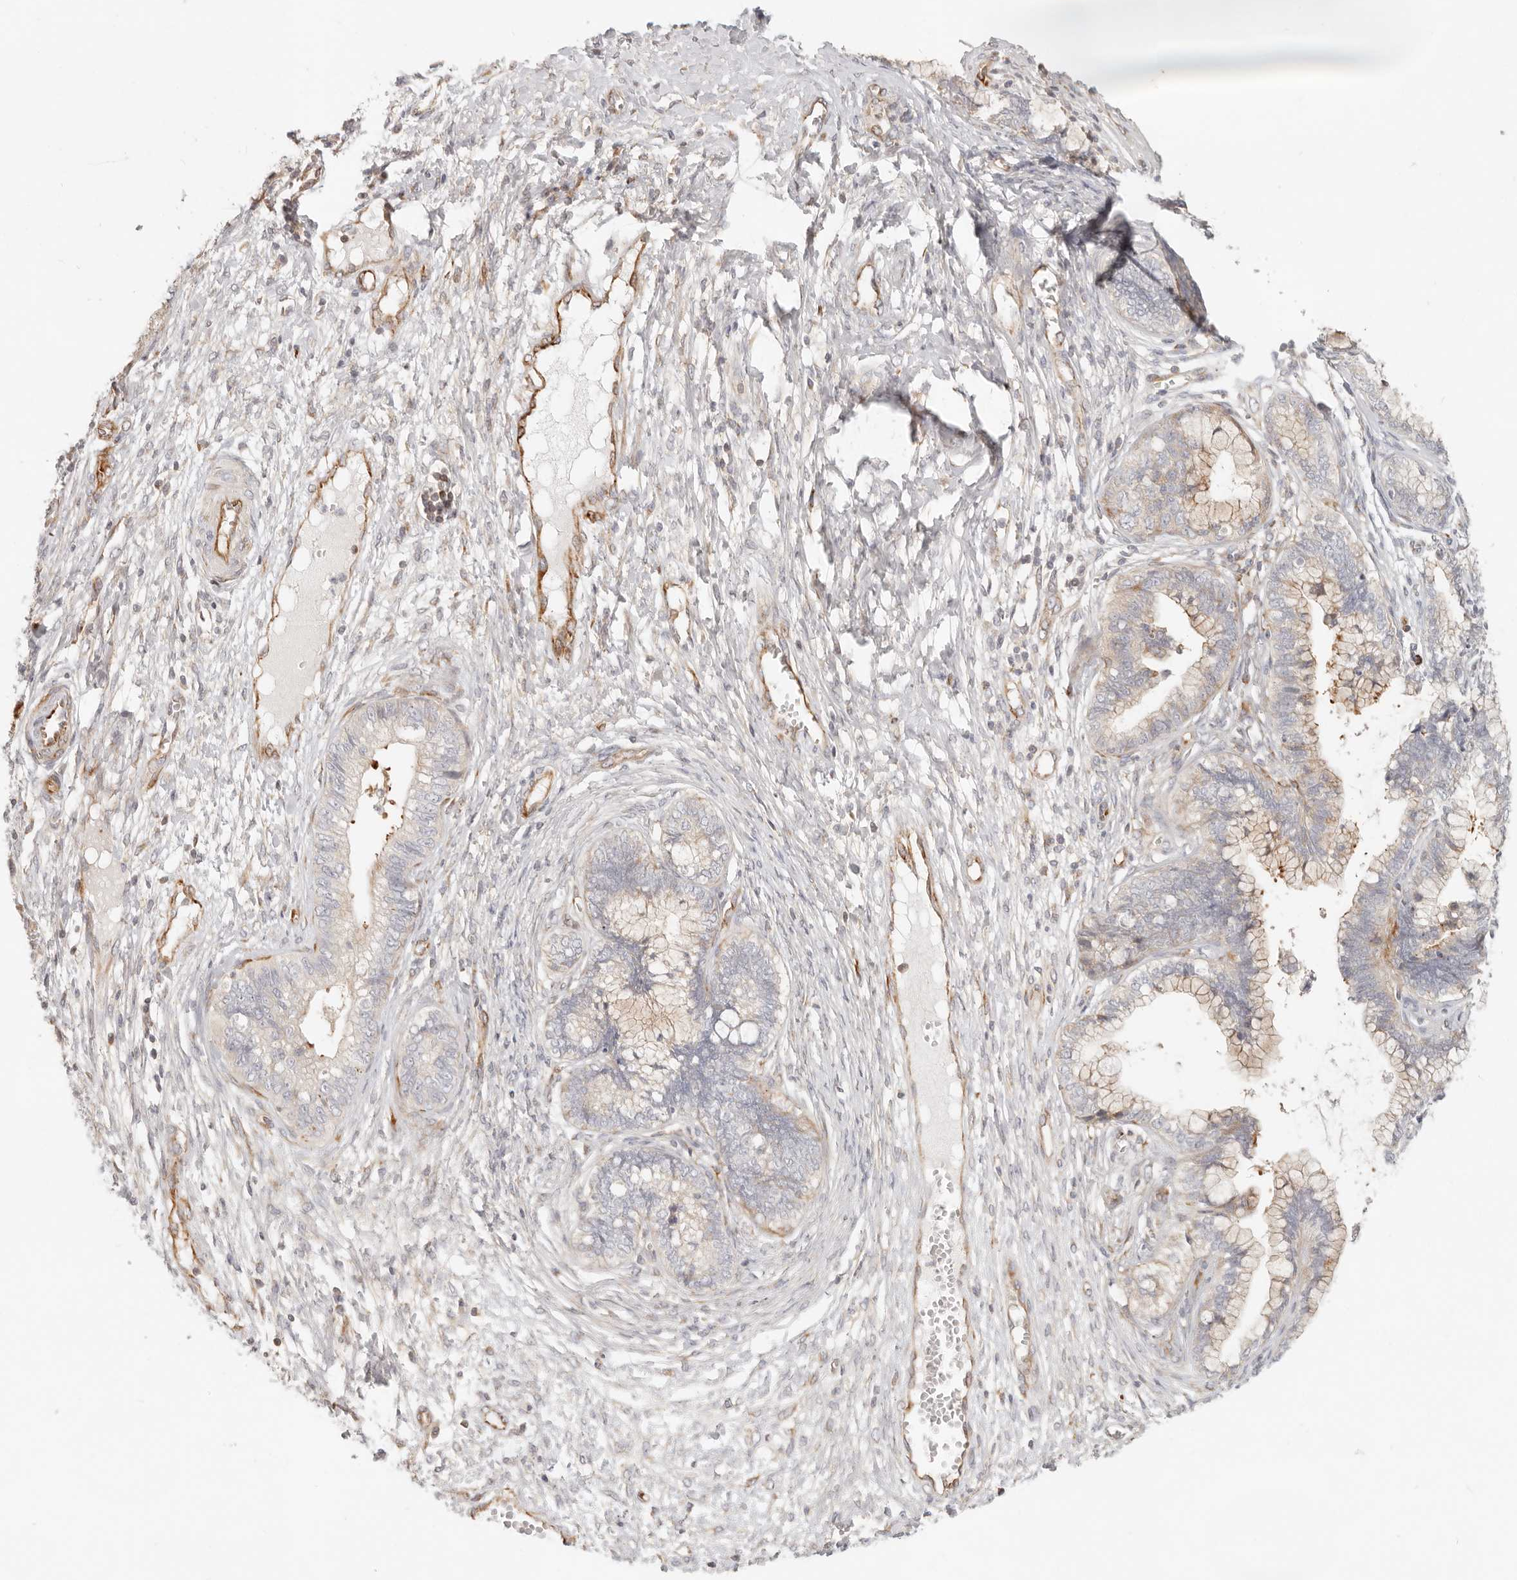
{"staining": {"intensity": "weak", "quantity": "25%-75%", "location": "cytoplasmic/membranous"}, "tissue": "cervical cancer", "cell_type": "Tumor cells", "image_type": "cancer", "snomed": [{"axis": "morphology", "description": "Adenocarcinoma, NOS"}, {"axis": "topography", "description": "Cervix"}], "caption": "A low amount of weak cytoplasmic/membranous expression is identified in about 25%-75% of tumor cells in adenocarcinoma (cervical) tissue. Using DAB (brown) and hematoxylin (blue) stains, captured at high magnification using brightfield microscopy.", "gene": "SASS6", "patient": {"sex": "female", "age": 44}}